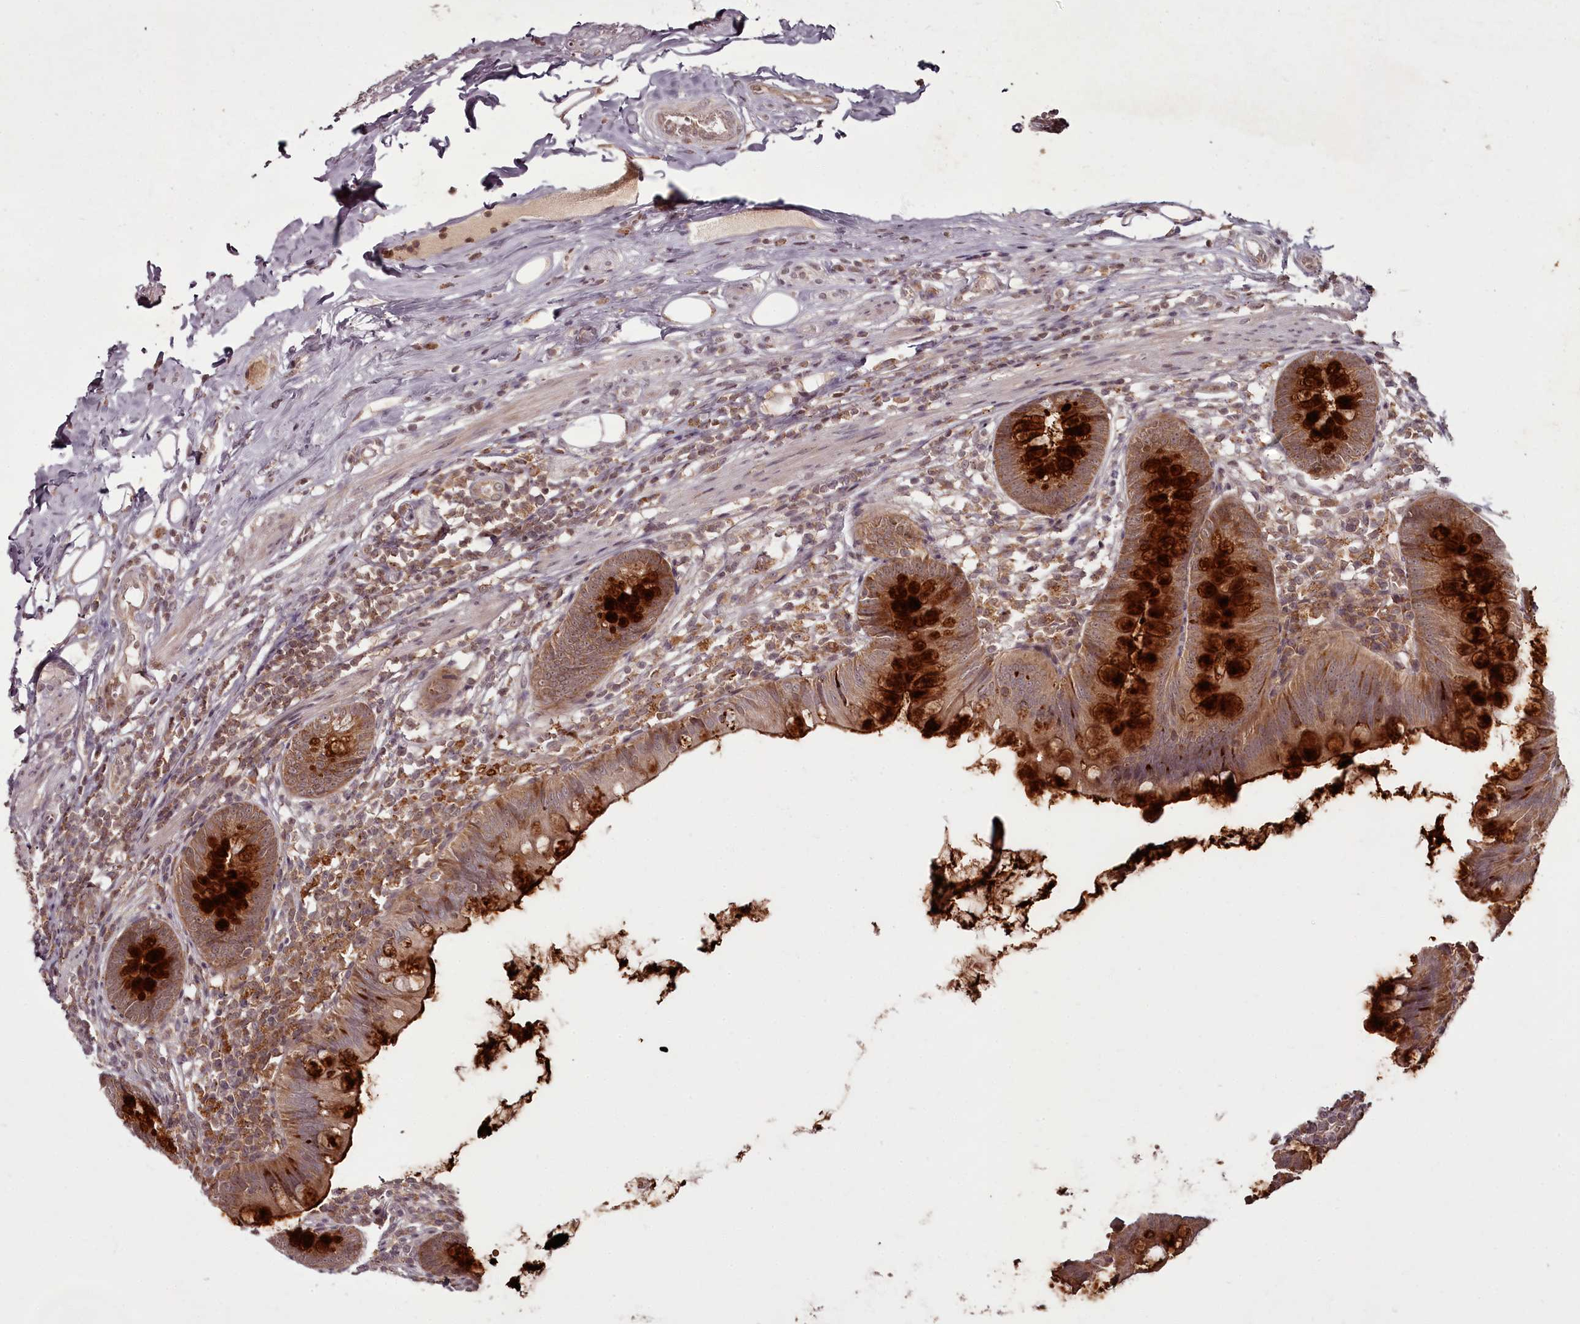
{"staining": {"intensity": "strong", "quantity": ">75%", "location": "cytoplasmic/membranous"}, "tissue": "appendix", "cell_type": "Glandular cells", "image_type": "normal", "snomed": [{"axis": "morphology", "description": "Normal tissue, NOS"}, {"axis": "topography", "description": "Appendix"}], "caption": "Appendix stained with DAB (3,3'-diaminobenzidine) immunohistochemistry shows high levels of strong cytoplasmic/membranous expression in approximately >75% of glandular cells.", "gene": "PCBP2", "patient": {"sex": "female", "age": 62}}